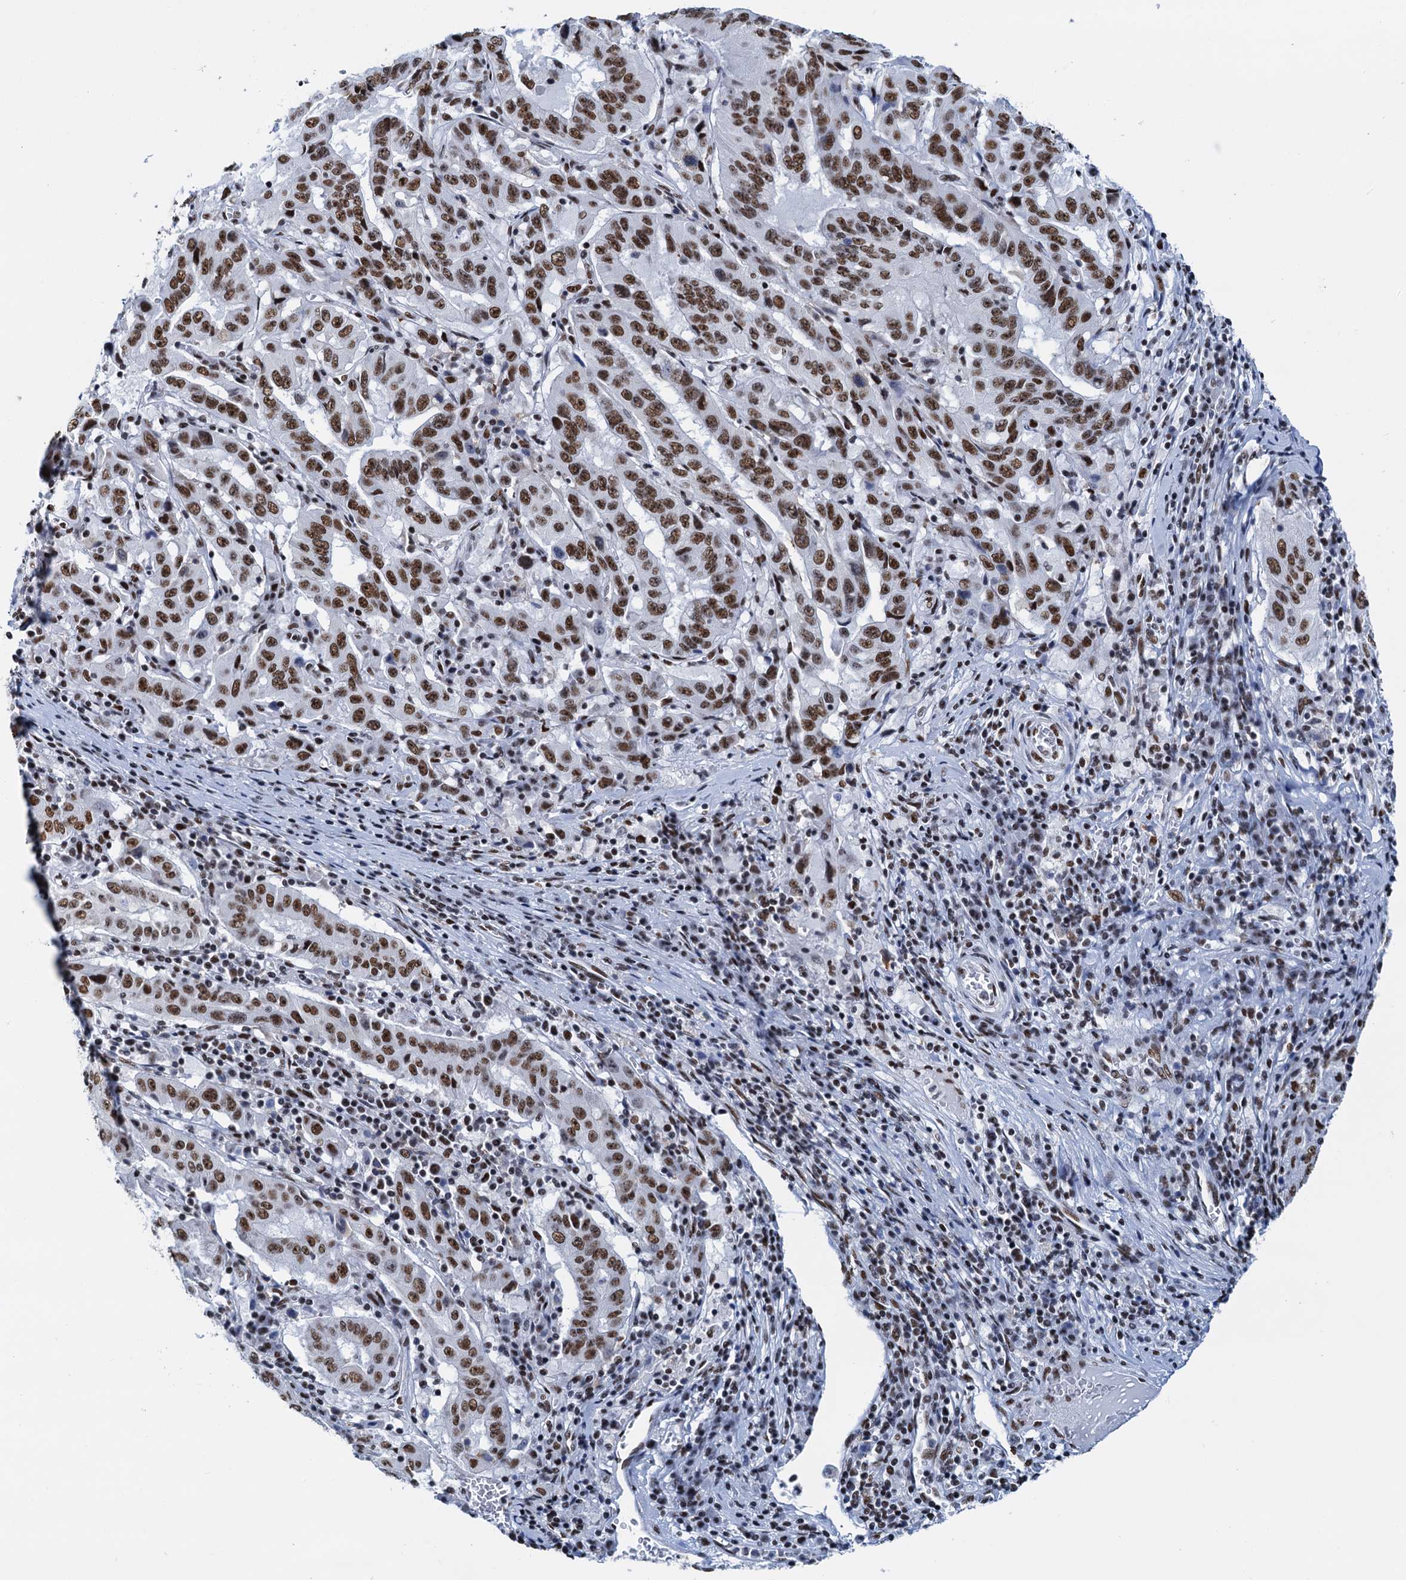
{"staining": {"intensity": "strong", "quantity": ">75%", "location": "nuclear"}, "tissue": "pancreatic cancer", "cell_type": "Tumor cells", "image_type": "cancer", "snomed": [{"axis": "morphology", "description": "Adenocarcinoma, NOS"}, {"axis": "topography", "description": "Pancreas"}], "caption": "A photomicrograph of pancreatic adenocarcinoma stained for a protein demonstrates strong nuclear brown staining in tumor cells. (brown staining indicates protein expression, while blue staining denotes nuclei).", "gene": "SLTM", "patient": {"sex": "male", "age": 63}}